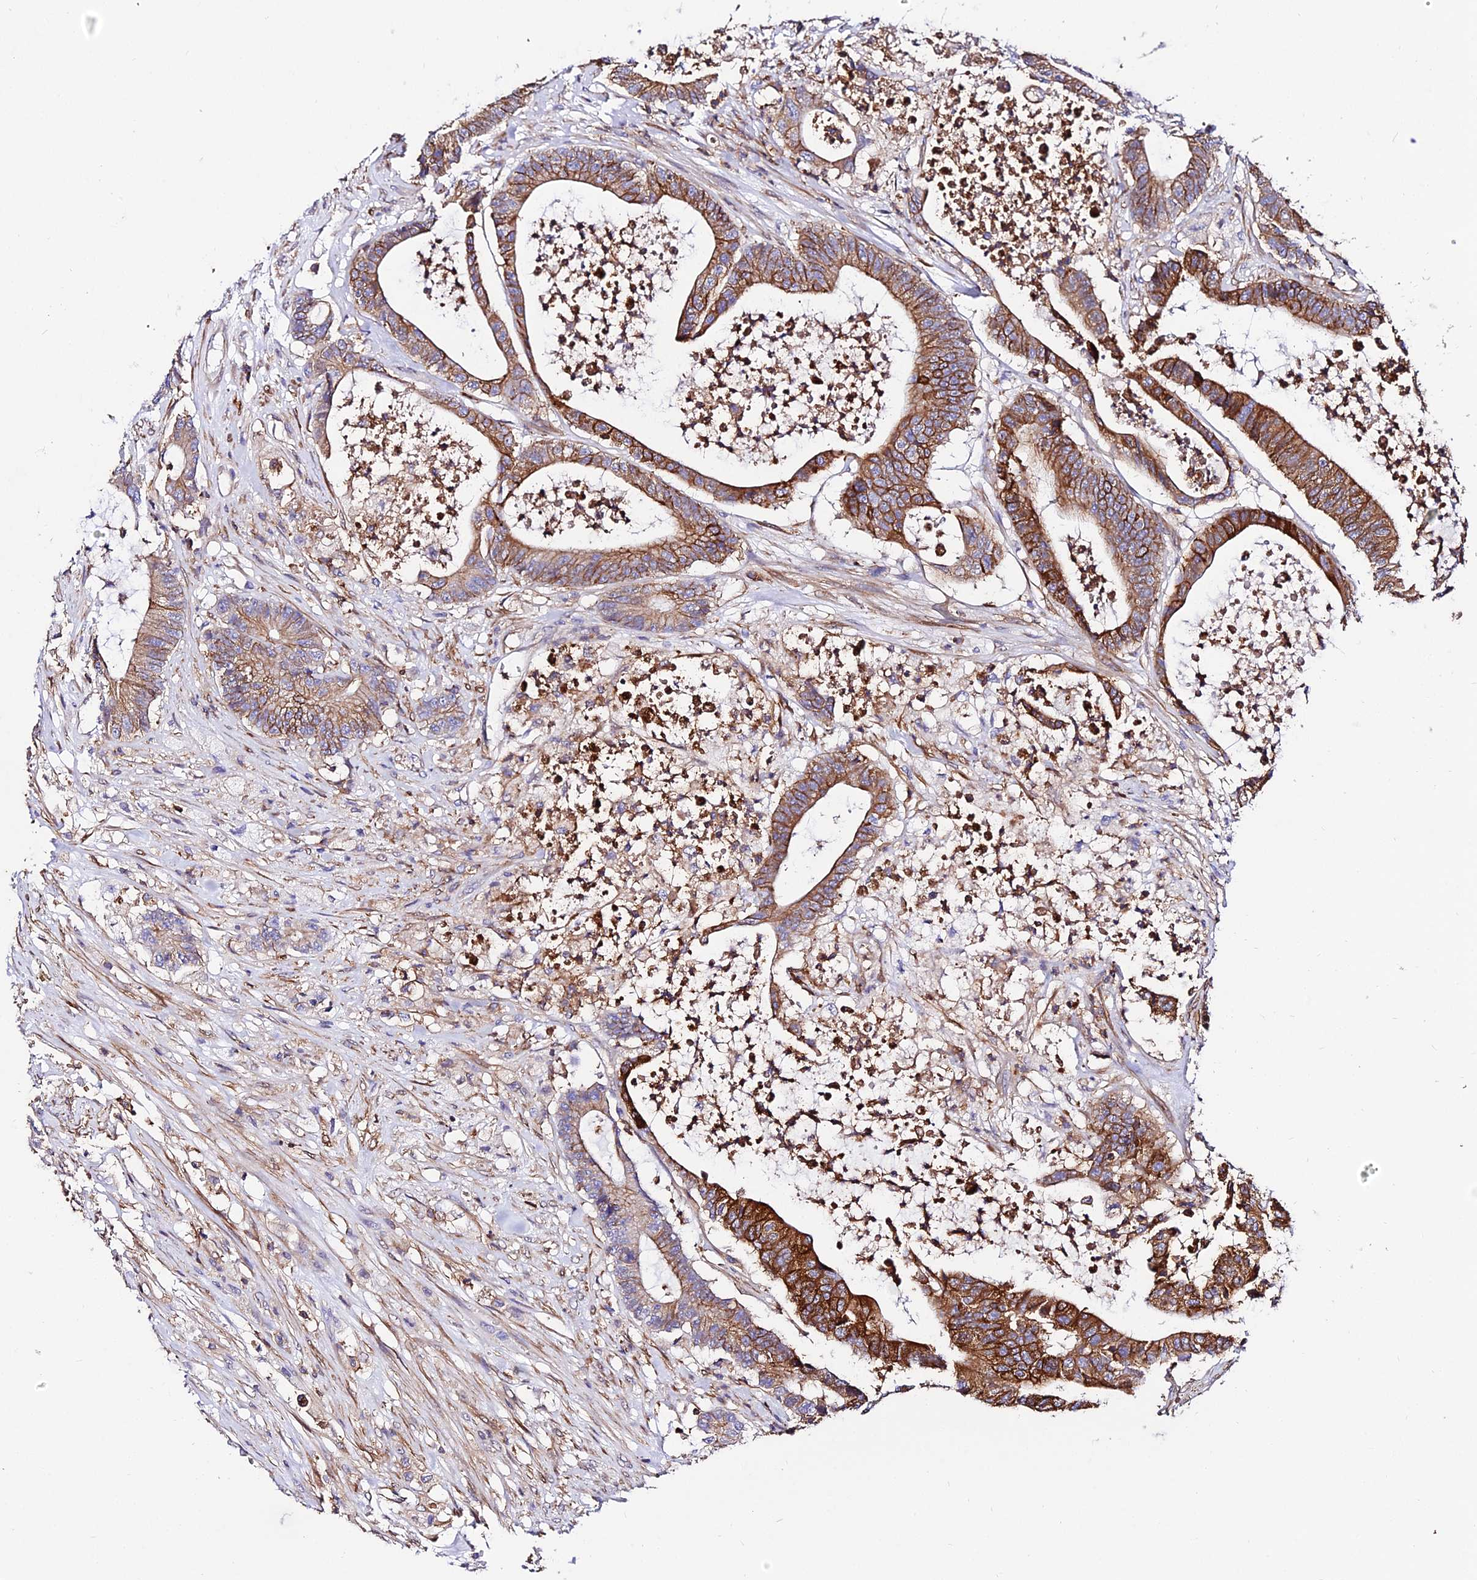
{"staining": {"intensity": "strong", "quantity": ">75%", "location": "cytoplasmic/membranous"}, "tissue": "colorectal cancer", "cell_type": "Tumor cells", "image_type": "cancer", "snomed": [{"axis": "morphology", "description": "Adenocarcinoma, NOS"}, {"axis": "topography", "description": "Colon"}], "caption": "The micrograph shows a brown stain indicating the presence of a protein in the cytoplasmic/membranous of tumor cells in colorectal cancer (adenocarcinoma).", "gene": "CSRP1", "patient": {"sex": "female", "age": 84}}